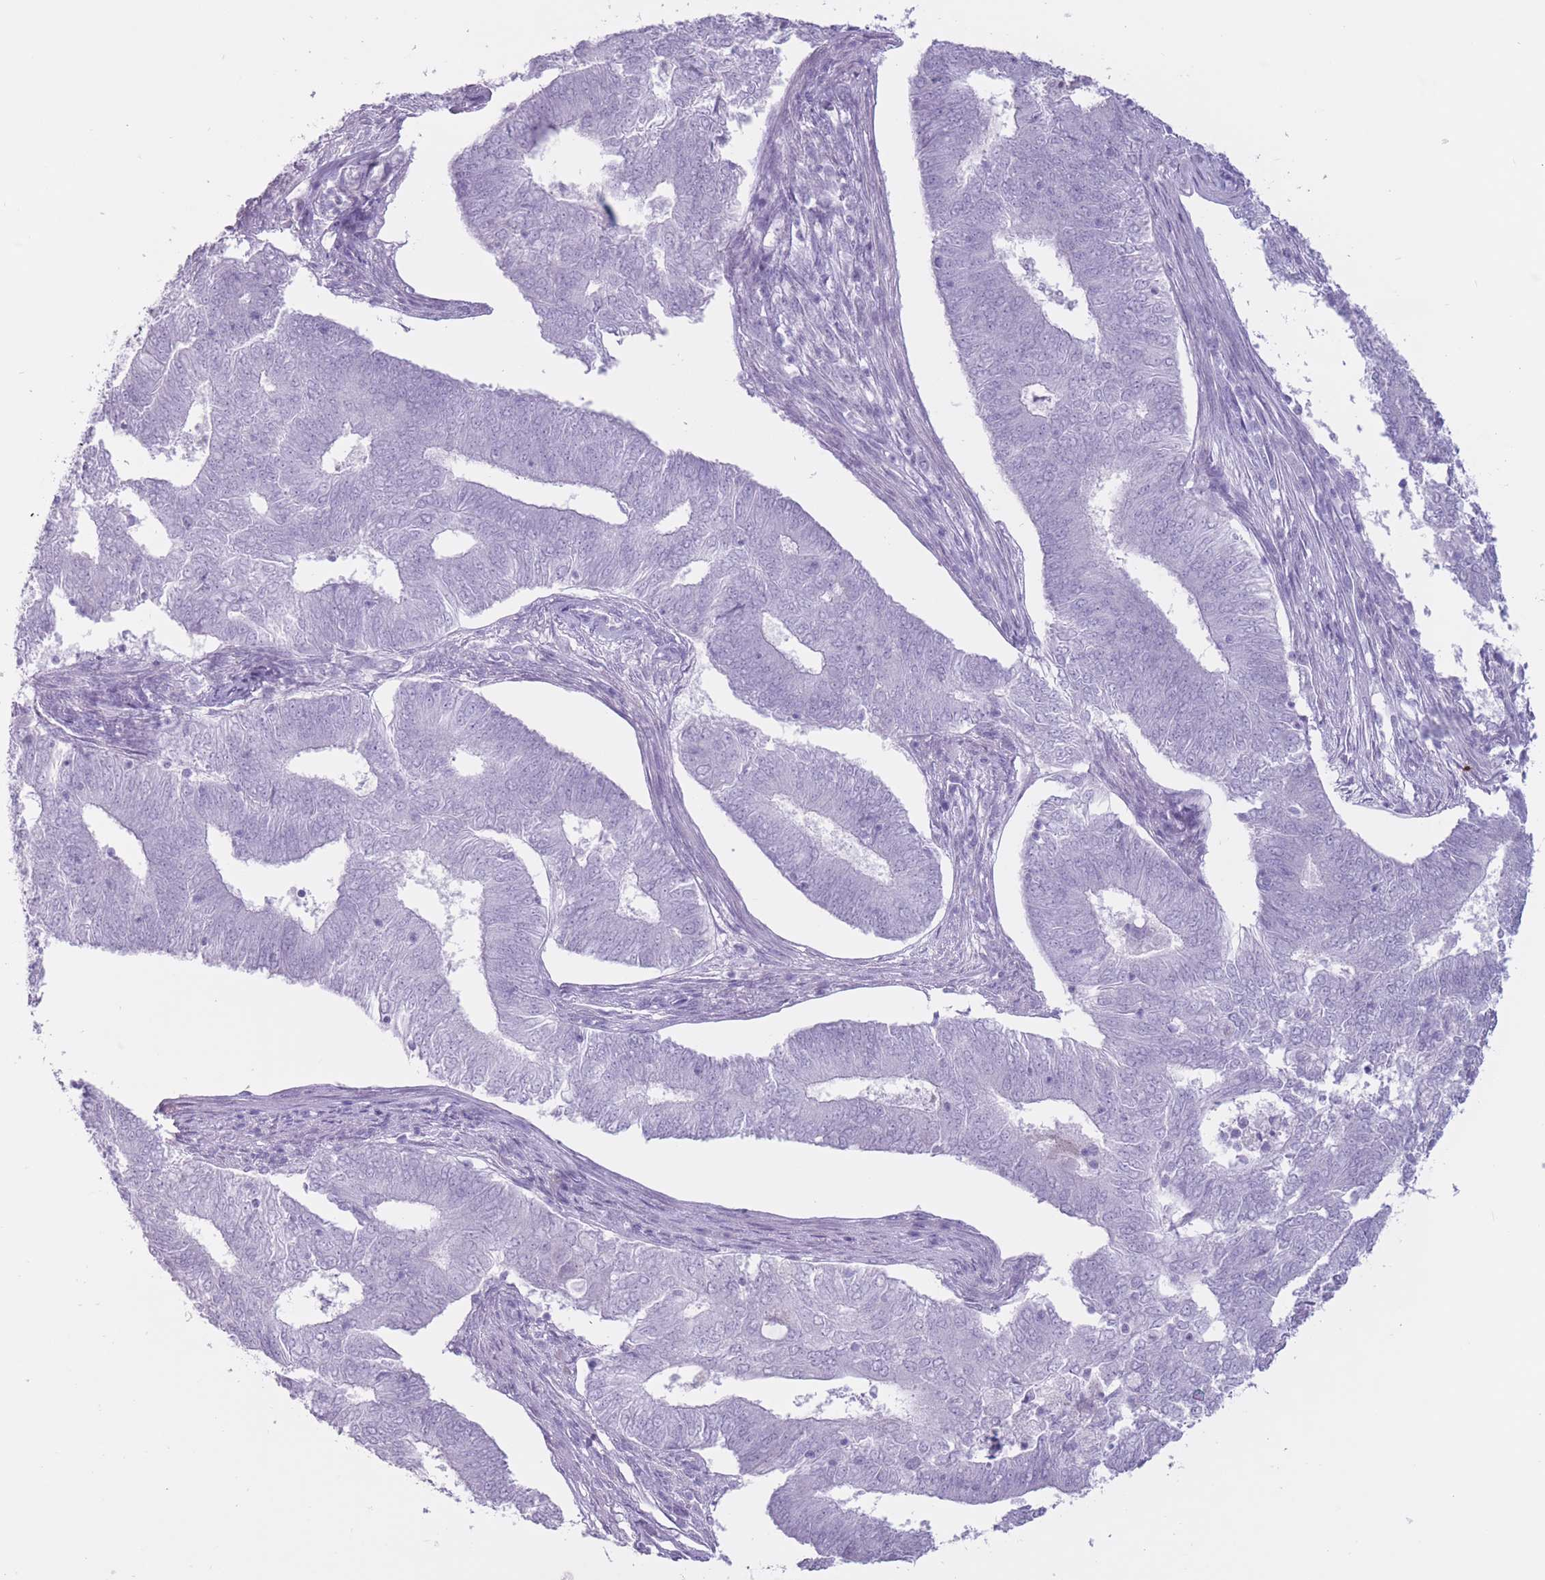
{"staining": {"intensity": "negative", "quantity": "none", "location": "none"}, "tissue": "endometrial cancer", "cell_type": "Tumor cells", "image_type": "cancer", "snomed": [{"axis": "morphology", "description": "Adenocarcinoma, NOS"}, {"axis": "topography", "description": "Endometrium"}], "caption": "An immunohistochemistry (IHC) micrograph of adenocarcinoma (endometrial) is shown. There is no staining in tumor cells of adenocarcinoma (endometrial). (IHC, brightfield microscopy, high magnification).", "gene": "PNMA3", "patient": {"sex": "female", "age": 62}}